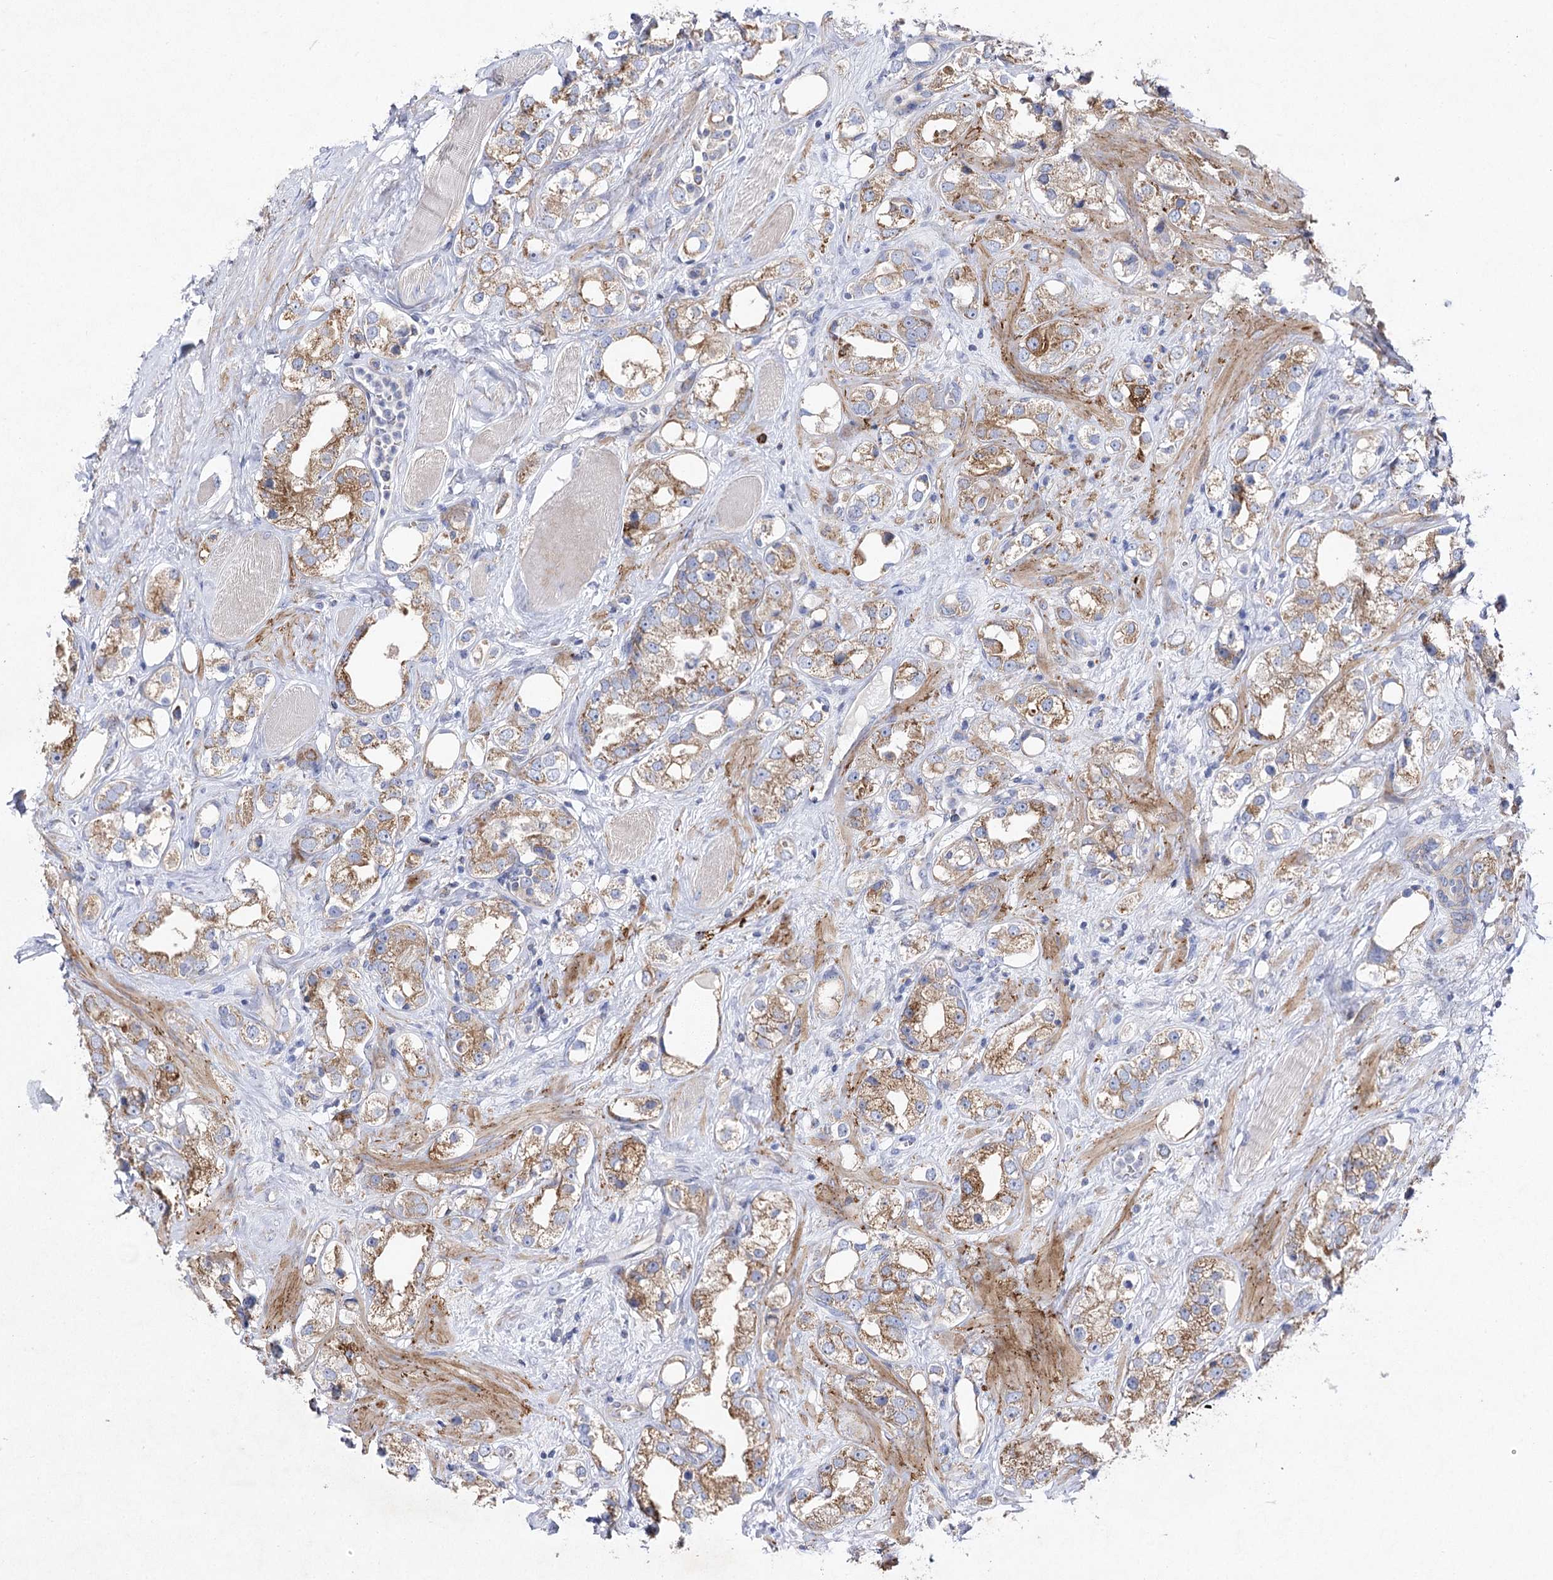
{"staining": {"intensity": "moderate", "quantity": ">75%", "location": "cytoplasmic/membranous"}, "tissue": "prostate cancer", "cell_type": "Tumor cells", "image_type": "cancer", "snomed": [{"axis": "morphology", "description": "Adenocarcinoma, NOS"}, {"axis": "topography", "description": "Prostate"}], "caption": "A high-resolution image shows immunohistochemistry staining of prostate cancer, which reveals moderate cytoplasmic/membranous staining in about >75% of tumor cells.", "gene": "COX15", "patient": {"sex": "male", "age": 79}}